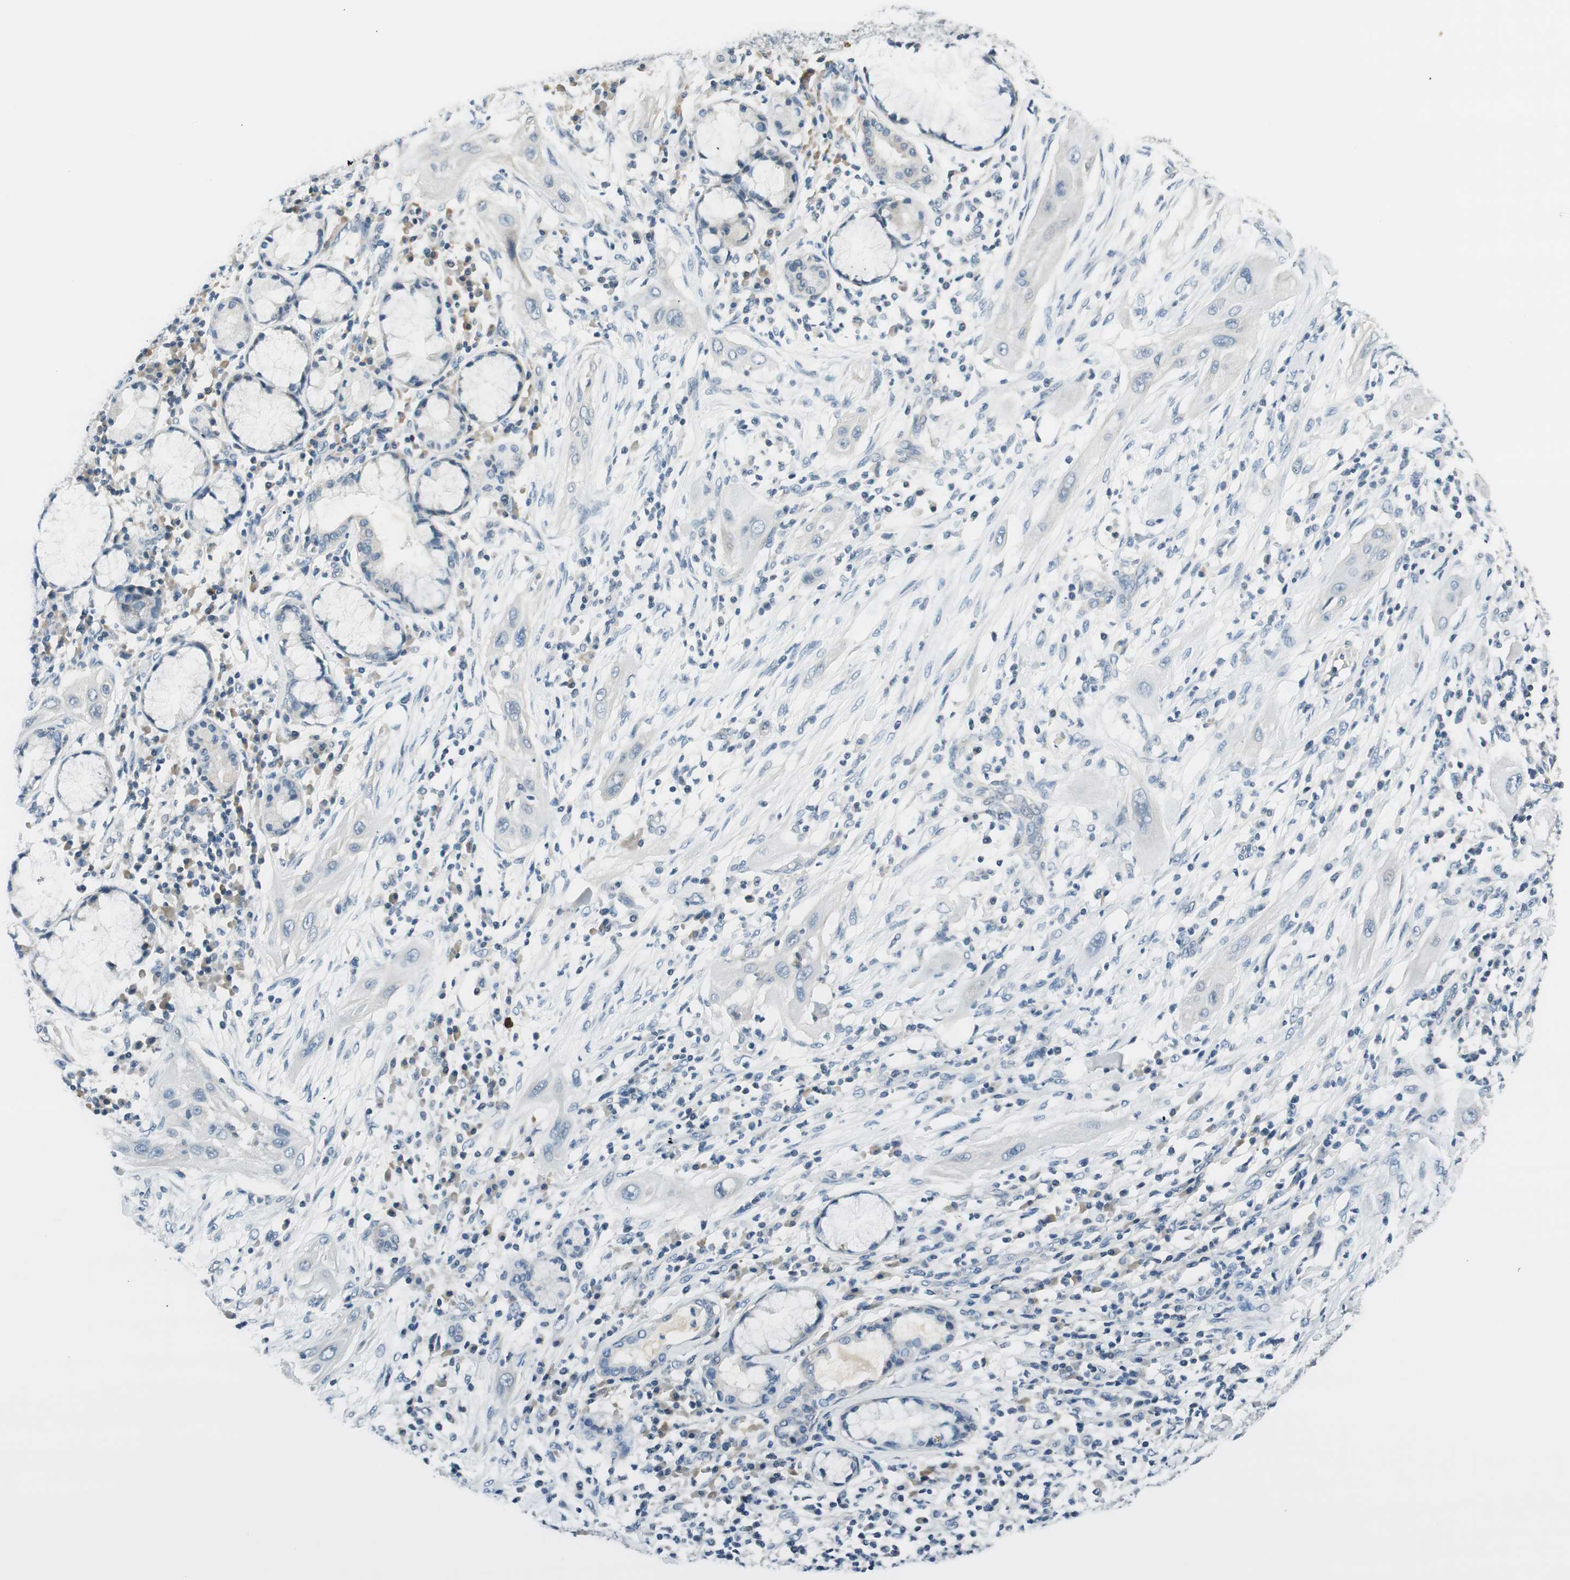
{"staining": {"intensity": "negative", "quantity": "none", "location": "none"}, "tissue": "lung cancer", "cell_type": "Tumor cells", "image_type": "cancer", "snomed": [{"axis": "morphology", "description": "Squamous cell carcinoma, NOS"}, {"axis": "topography", "description": "Lung"}], "caption": "This is an immunohistochemistry photomicrograph of human lung squamous cell carcinoma. There is no expression in tumor cells.", "gene": "TACR3", "patient": {"sex": "female", "age": 47}}